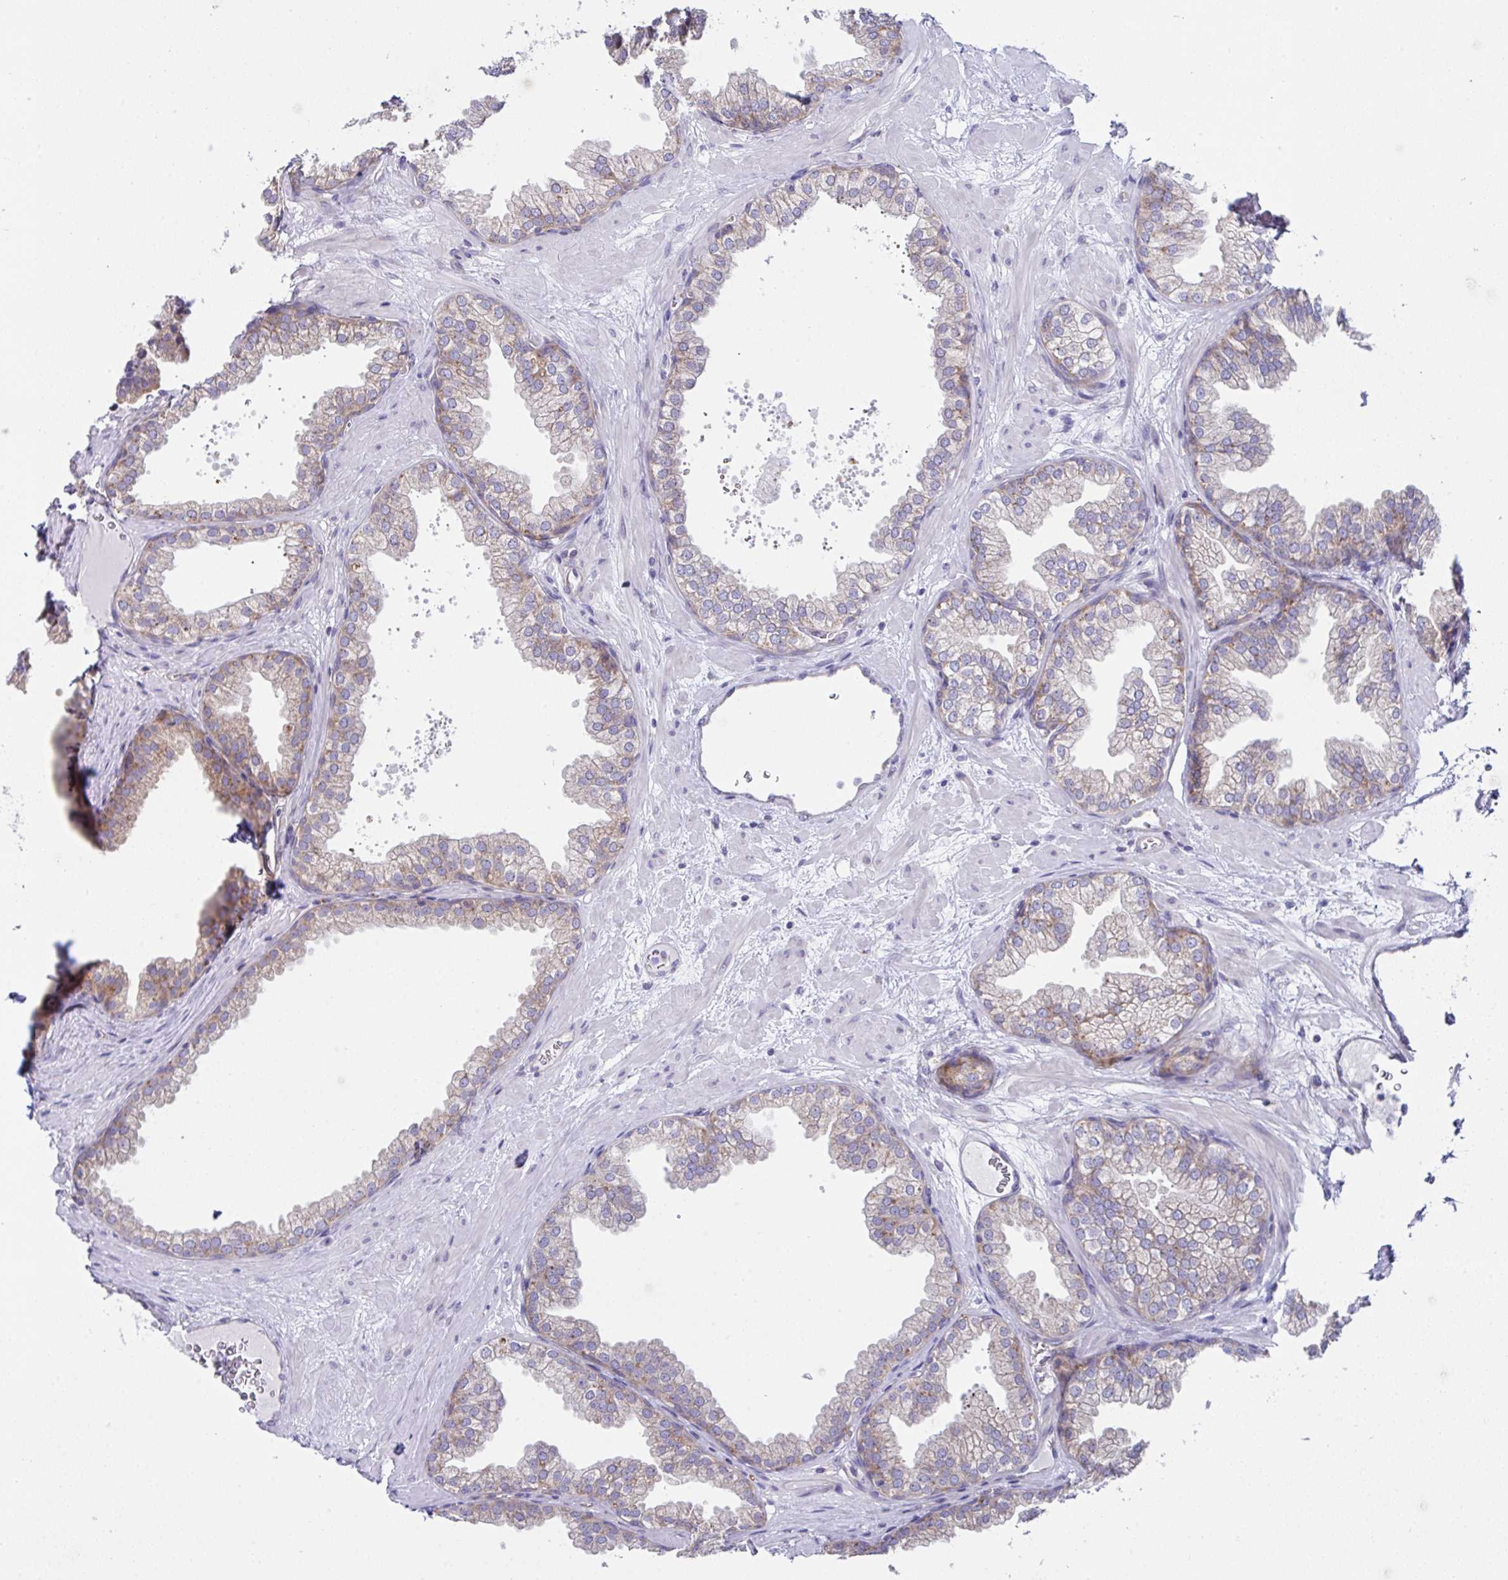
{"staining": {"intensity": "moderate", "quantity": "25%-75%", "location": "cytoplasmic/membranous"}, "tissue": "prostate", "cell_type": "Glandular cells", "image_type": "normal", "snomed": [{"axis": "morphology", "description": "Normal tissue, NOS"}, {"axis": "topography", "description": "Prostate"}], "caption": "Glandular cells show moderate cytoplasmic/membranous staining in about 25%-75% of cells in normal prostate. (DAB IHC, brown staining for protein, blue staining for nuclei).", "gene": "FAU", "patient": {"sex": "male", "age": 37}}